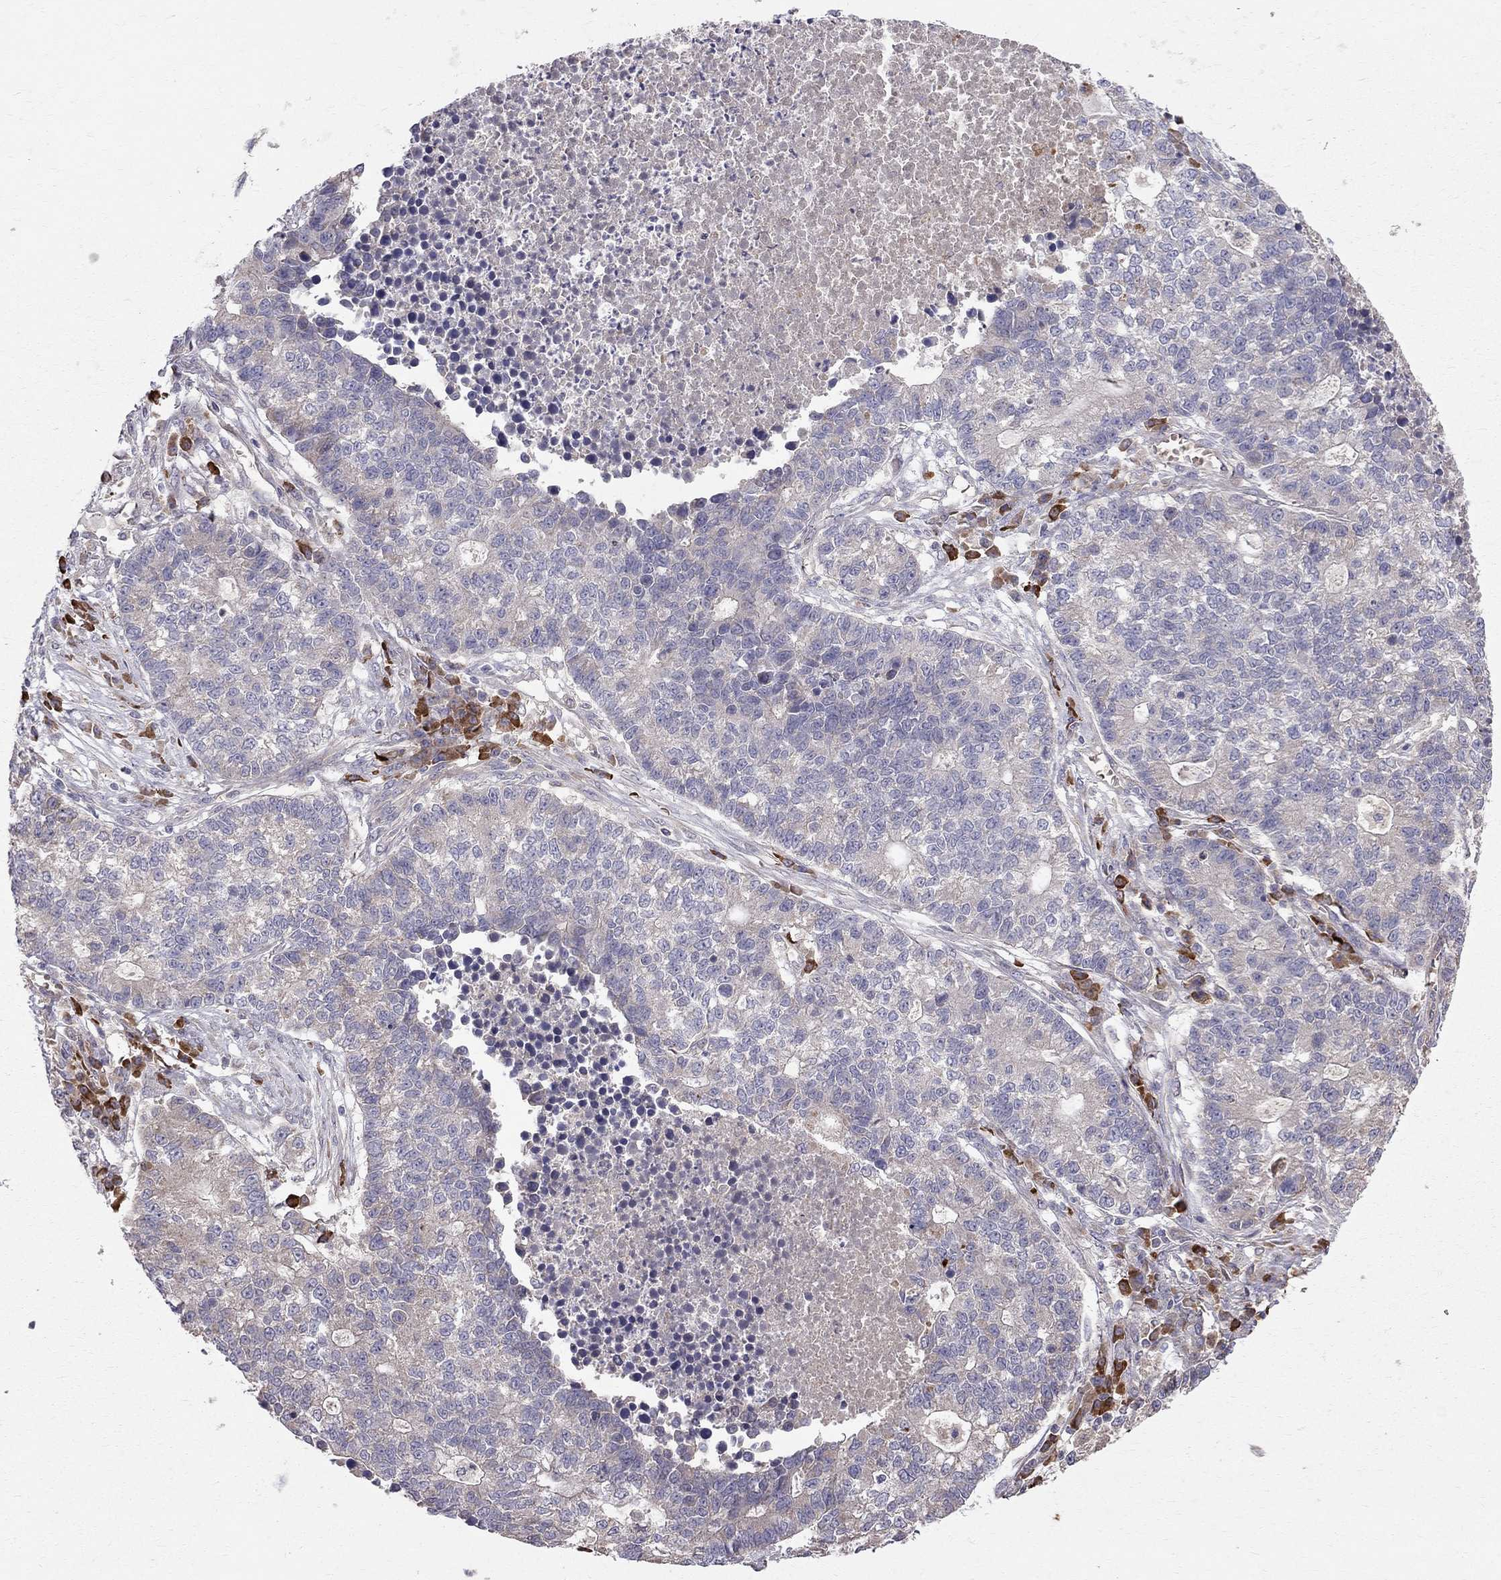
{"staining": {"intensity": "negative", "quantity": "none", "location": "none"}, "tissue": "lung cancer", "cell_type": "Tumor cells", "image_type": "cancer", "snomed": [{"axis": "morphology", "description": "Adenocarcinoma, NOS"}, {"axis": "topography", "description": "Lung"}], "caption": "Immunohistochemistry (IHC) histopathology image of neoplastic tissue: lung cancer (adenocarcinoma) stained with DAB (3,3'-diaminobenzidine) exhibits no significant protein positivity in tumor cells.", "gene": "PIK3CG", "patient": {"sex": "male", "age": 57}}